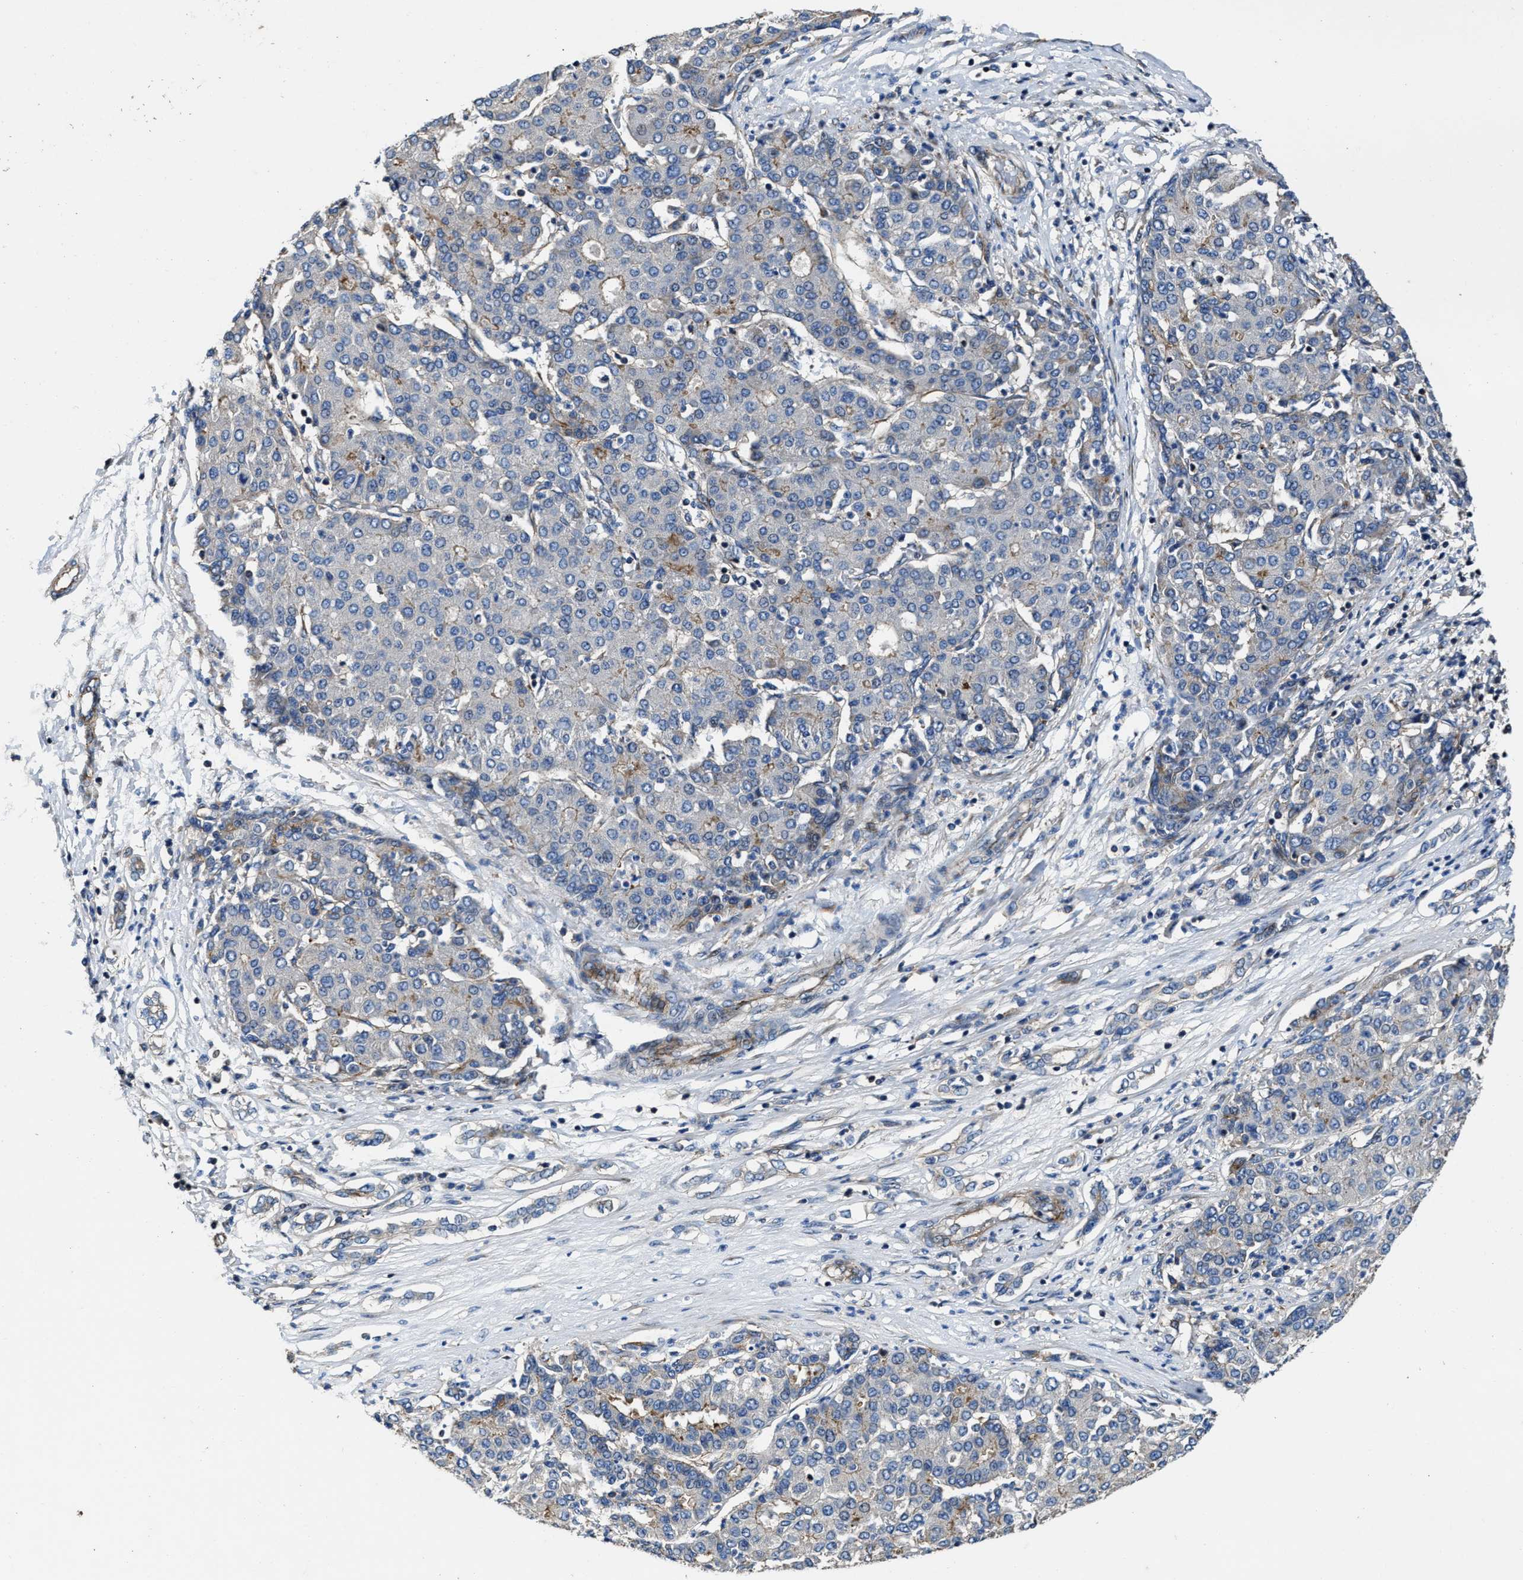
{"staining": {"intensity": "negative", "quantity": "none", "location": "none"}, "tissue": "liver cancer", "cell_type": "Tumor cells", "image_type": "cancer", "snomed": [{"axis": "morphology", "description": "Carcinoma, Hepatocellular, NOS"}, {"axis": "topography", "description": "Liver"}], "caption": "High magnification brightfield microscopy of liver cancer stained with DAB (brown) and counterstained with hematoxylin (blue): tumor cells show no significant expression. The staining is performed using DAB (3,3'-diaminobenzidine) brown chromogen with nuclei counter-stained in using hematoxylin.", "gene": "PTAR1", "patient": {"sex": "male", "age": 65}}